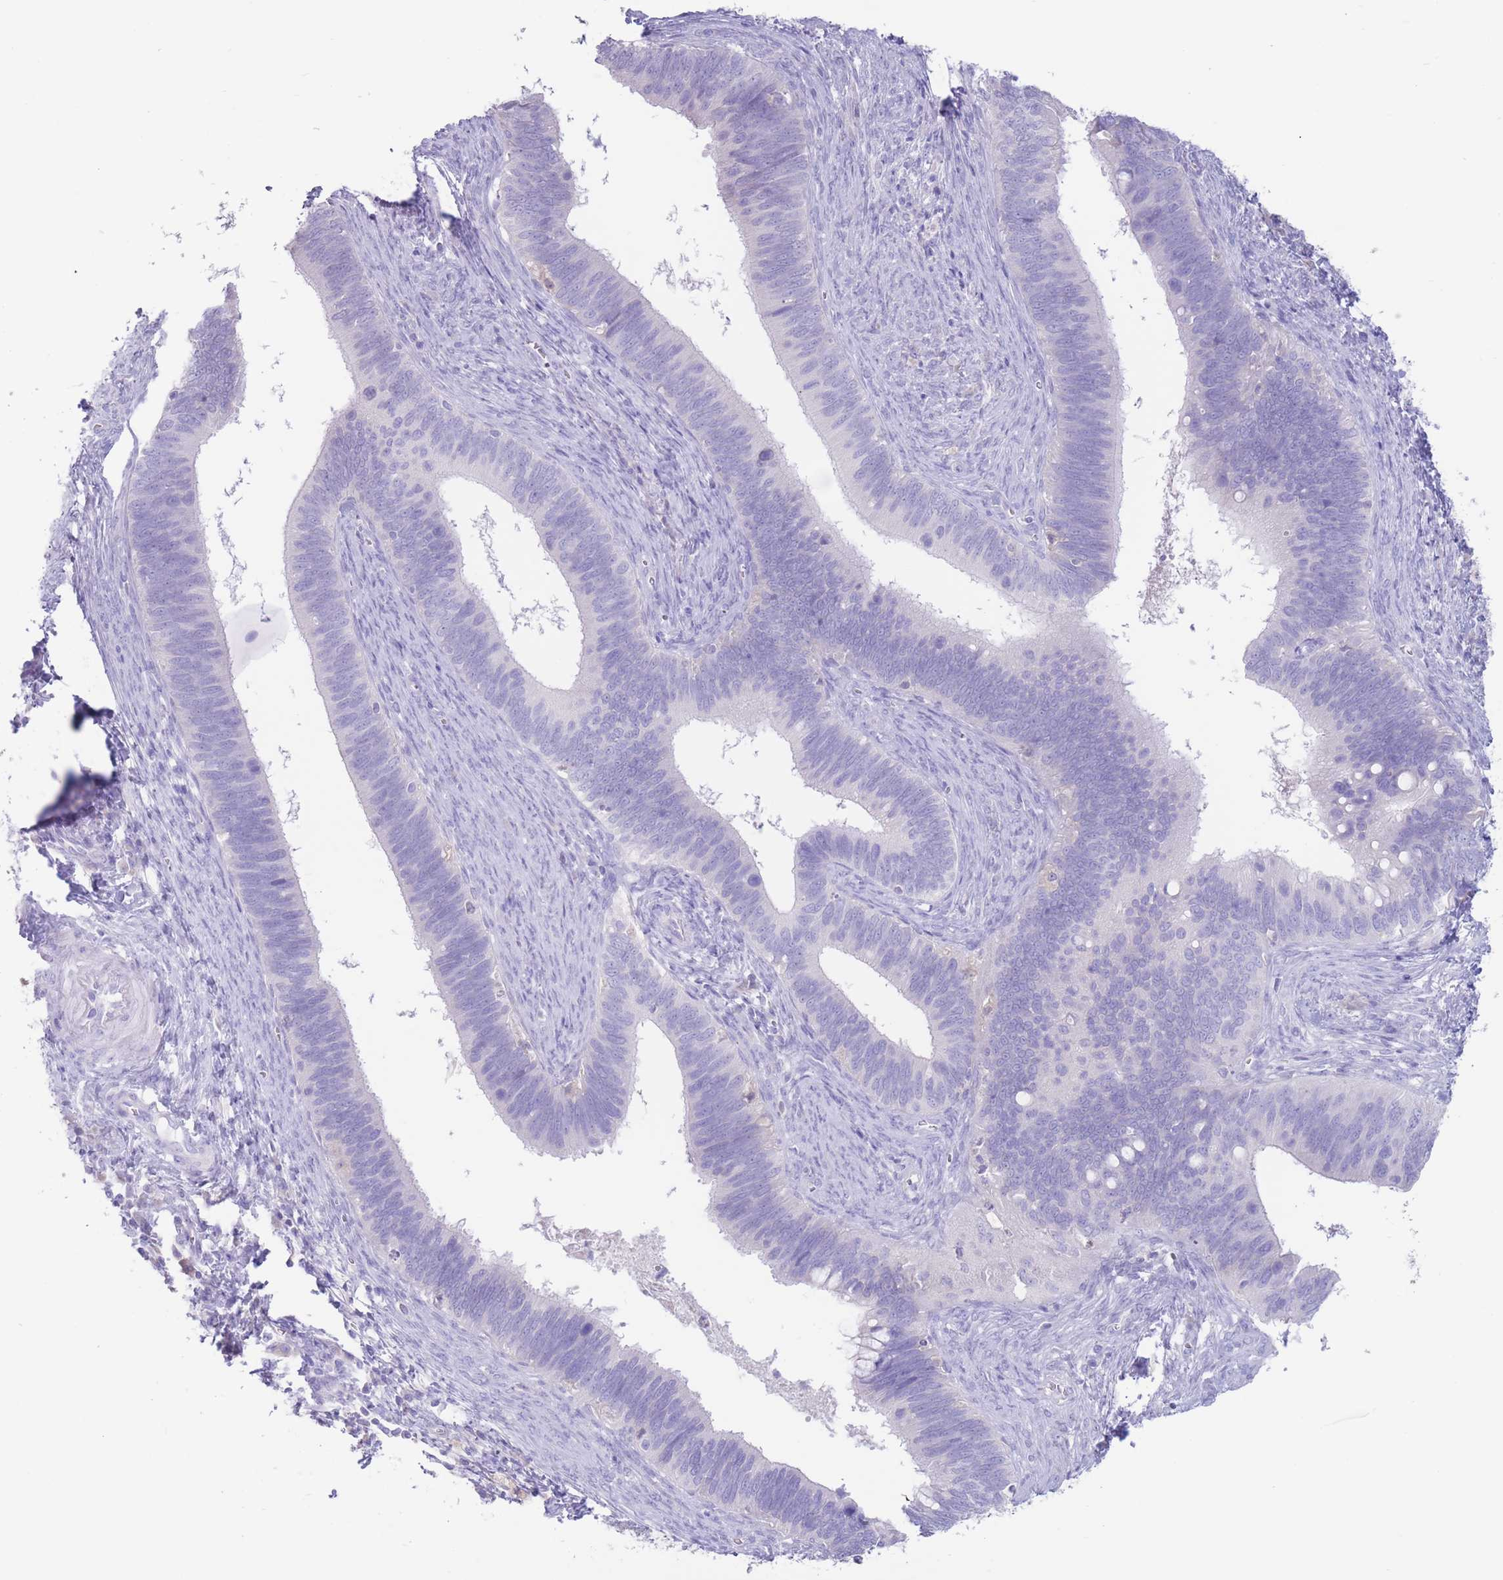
{"staining": {"intensity": "negative", "quantity": "none", "location": "none"}, "tissue": "cervical cancer", "cell_type": "Tumor cells", "image_type": "cancer", "snomed": [{"axis": "morphology", "description": "Adenocarcinoma, NOS"}, {"axis": "topography", "description": "Cervix"}], "caption": "This is an IHC micrograph of cervical cancer. There is no staining in tumor cells.", "gene": "FAH", "patient": {"sex": "female", "age": 42}}